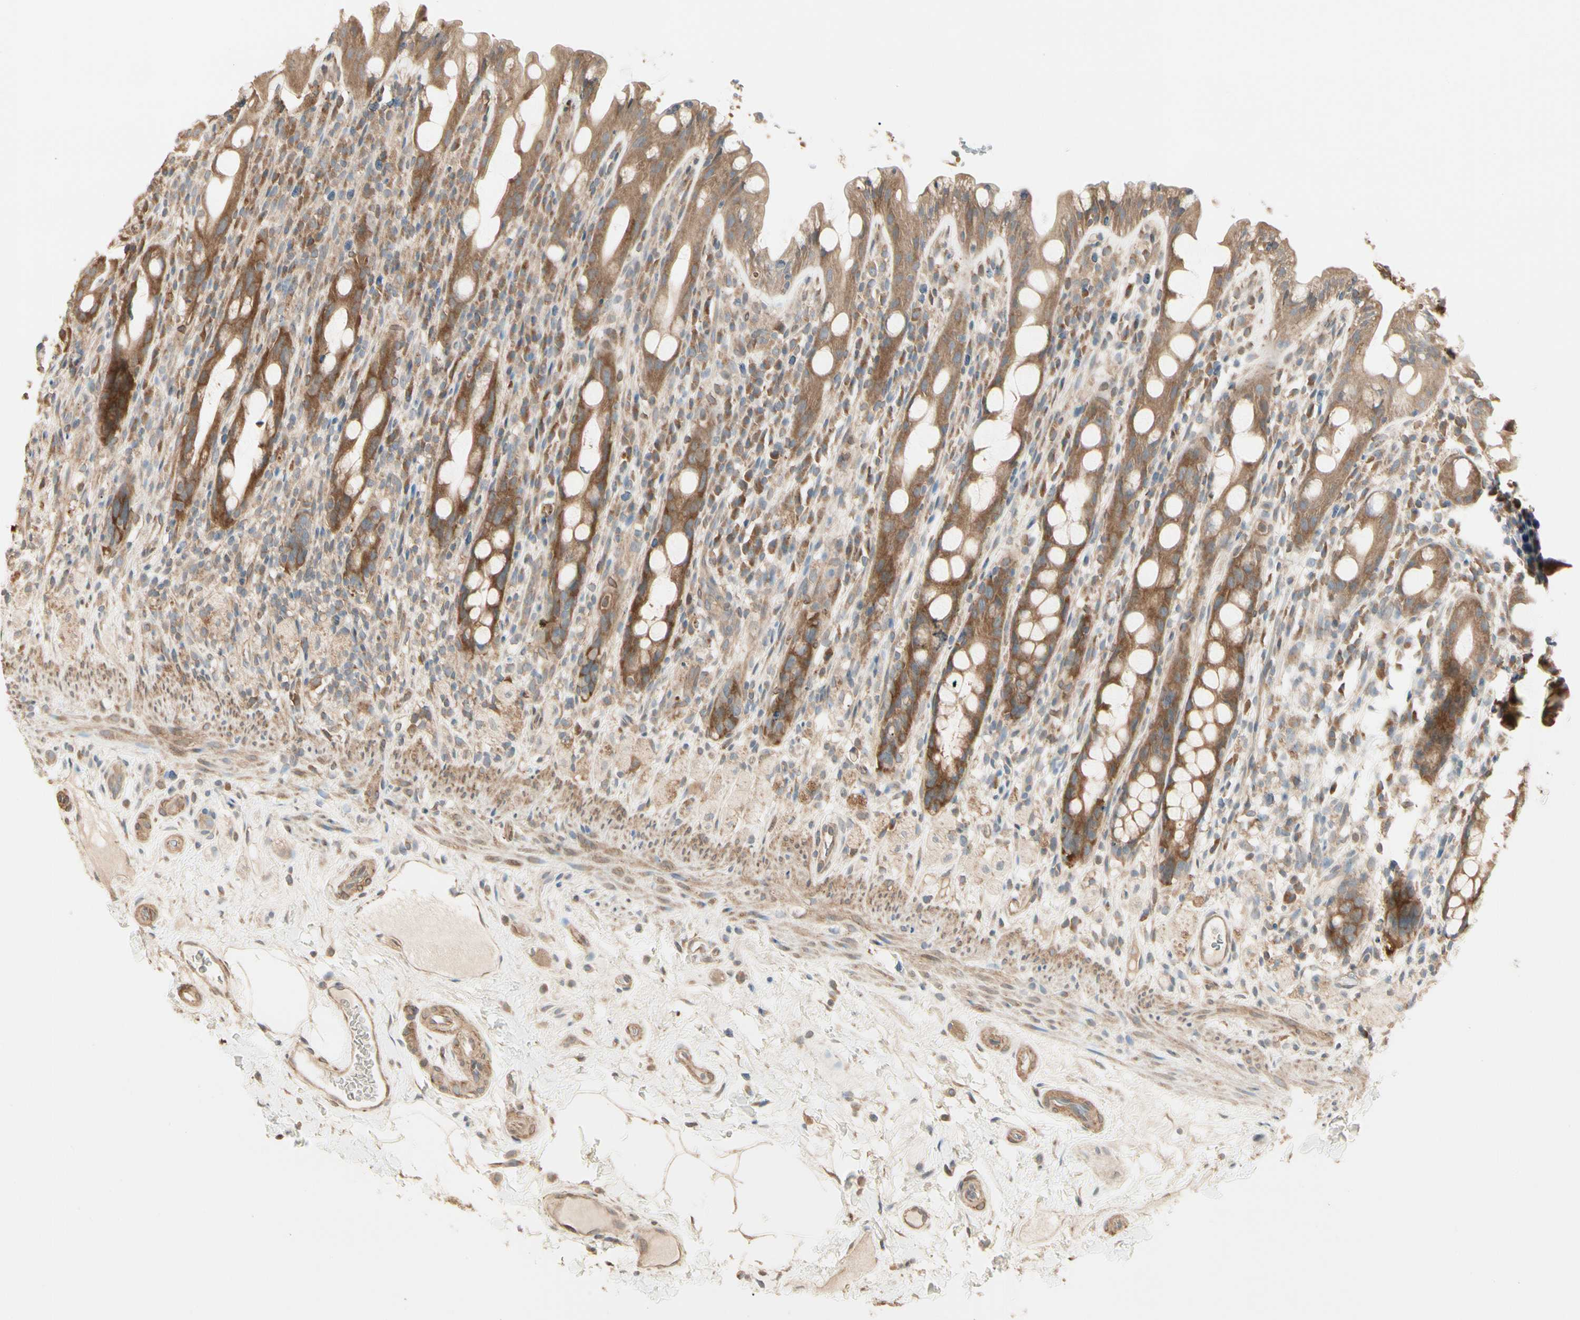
{"staining": {"intensity": "strong", "quantity": ">75%", "location": "cytoplasmic/membranous"}, "tissue": "rectum", "cell_type": "Glandular cells", "image_type": "normal", "snomed": [{"axis": "morphology", "description": "Normal tissue, NOS"}, {"axis": "topography", "description": "Rectum"}], "caption": "Brown immunohistochemical staining in normal human rectum displays strong cytoplasmic/membranous positivity in approximately >75% of glandular cells.", "gene": "IRAG1", "patient": {"sex": "male", "age": 44}}